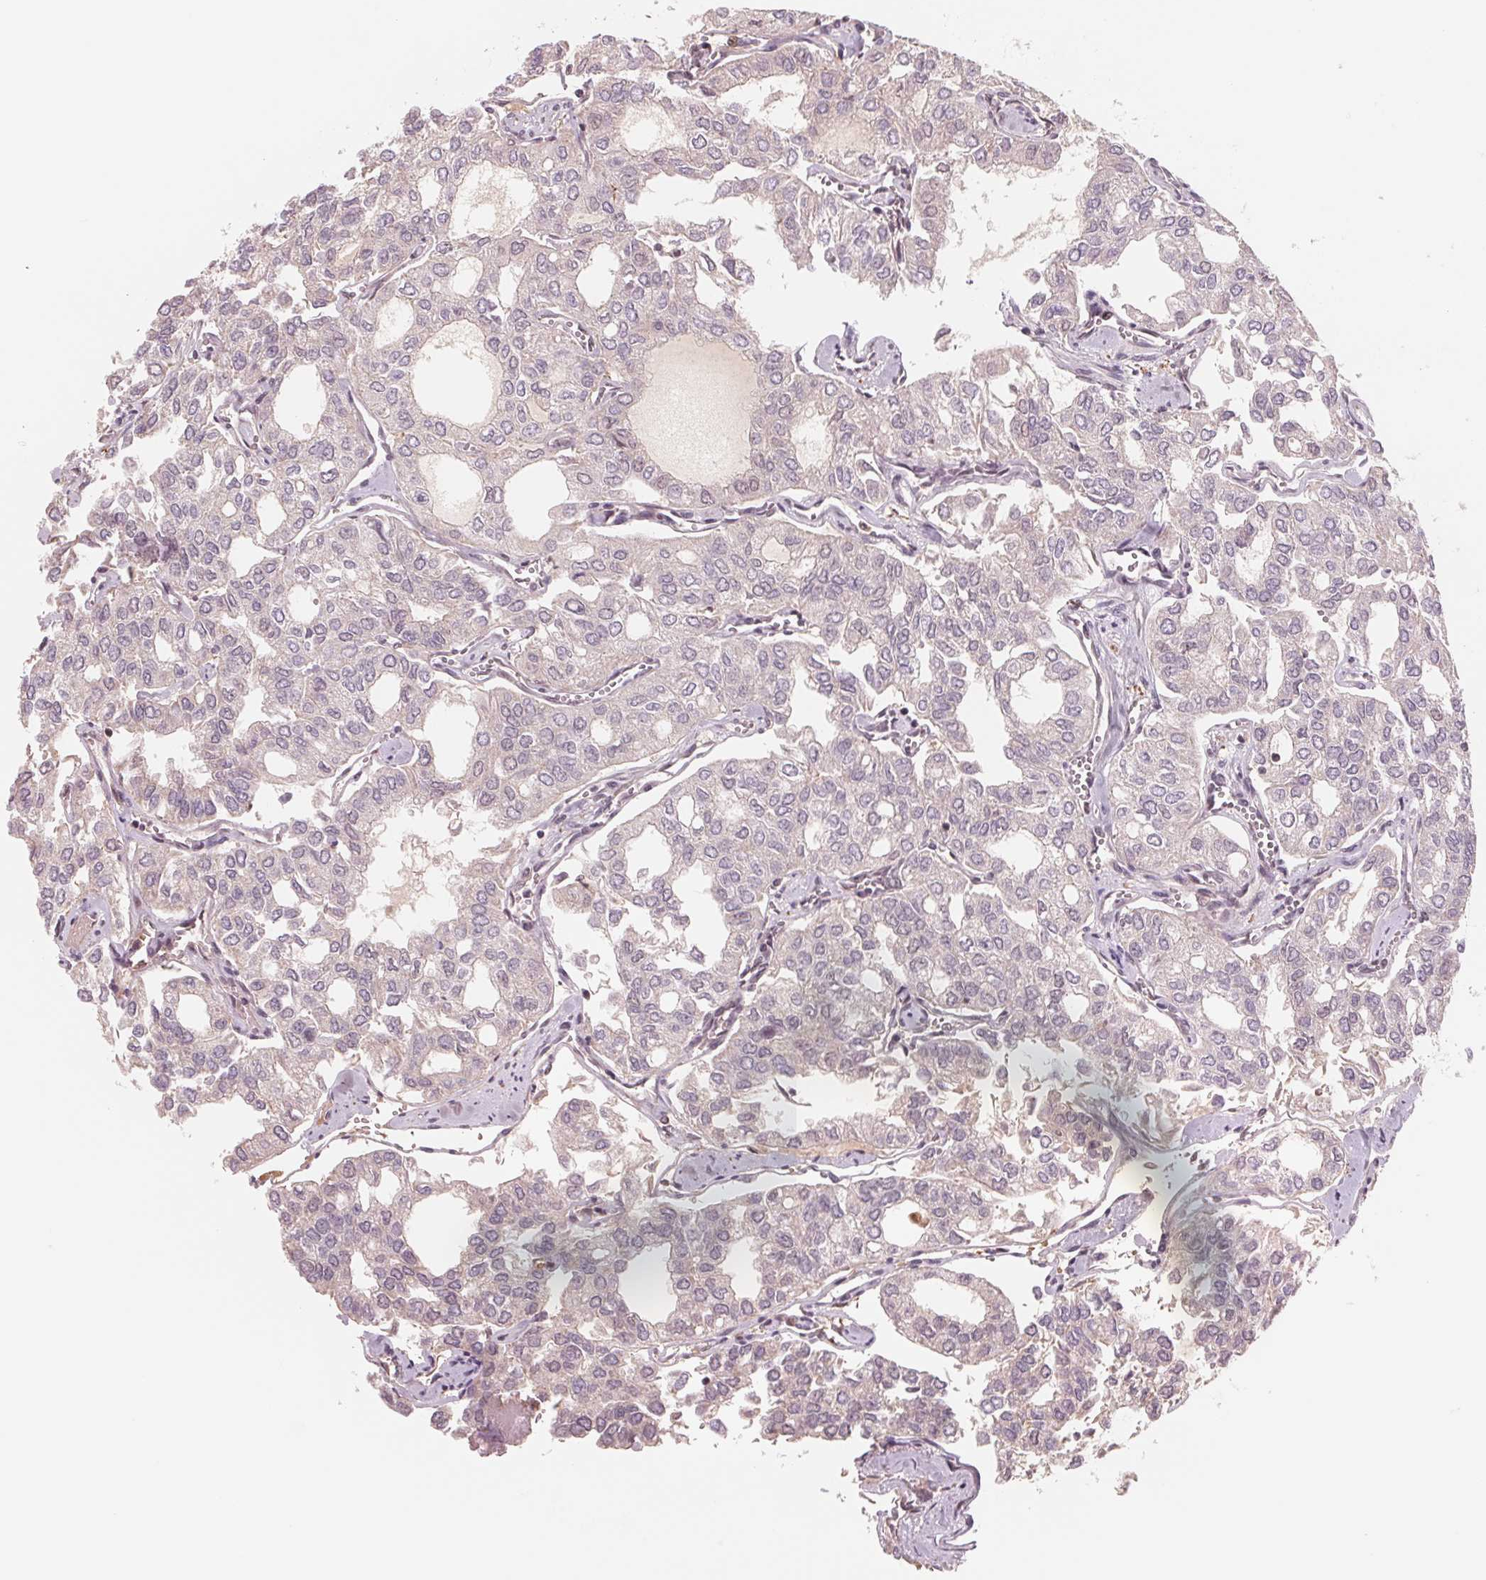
{"staining": {"intensity": "negative", "quantity": "none", "location": "none"}, "tissue": "thyroid cancer", "cell_type": "Tumor cells", "image_type": "cancer", "snomed": [{"axis": "morphology", "description": "Follicular adenoma carcinoma, NOS"}, {"axis": "topography", "description": "Thyroid gland"}], "caption": "Immunohistochemistry of human thyroid follicular adenoma carcinoma shows no positivity in tumor cells.", "gene": "IL9R", "patient": {"sex": "male", "age": 75}}